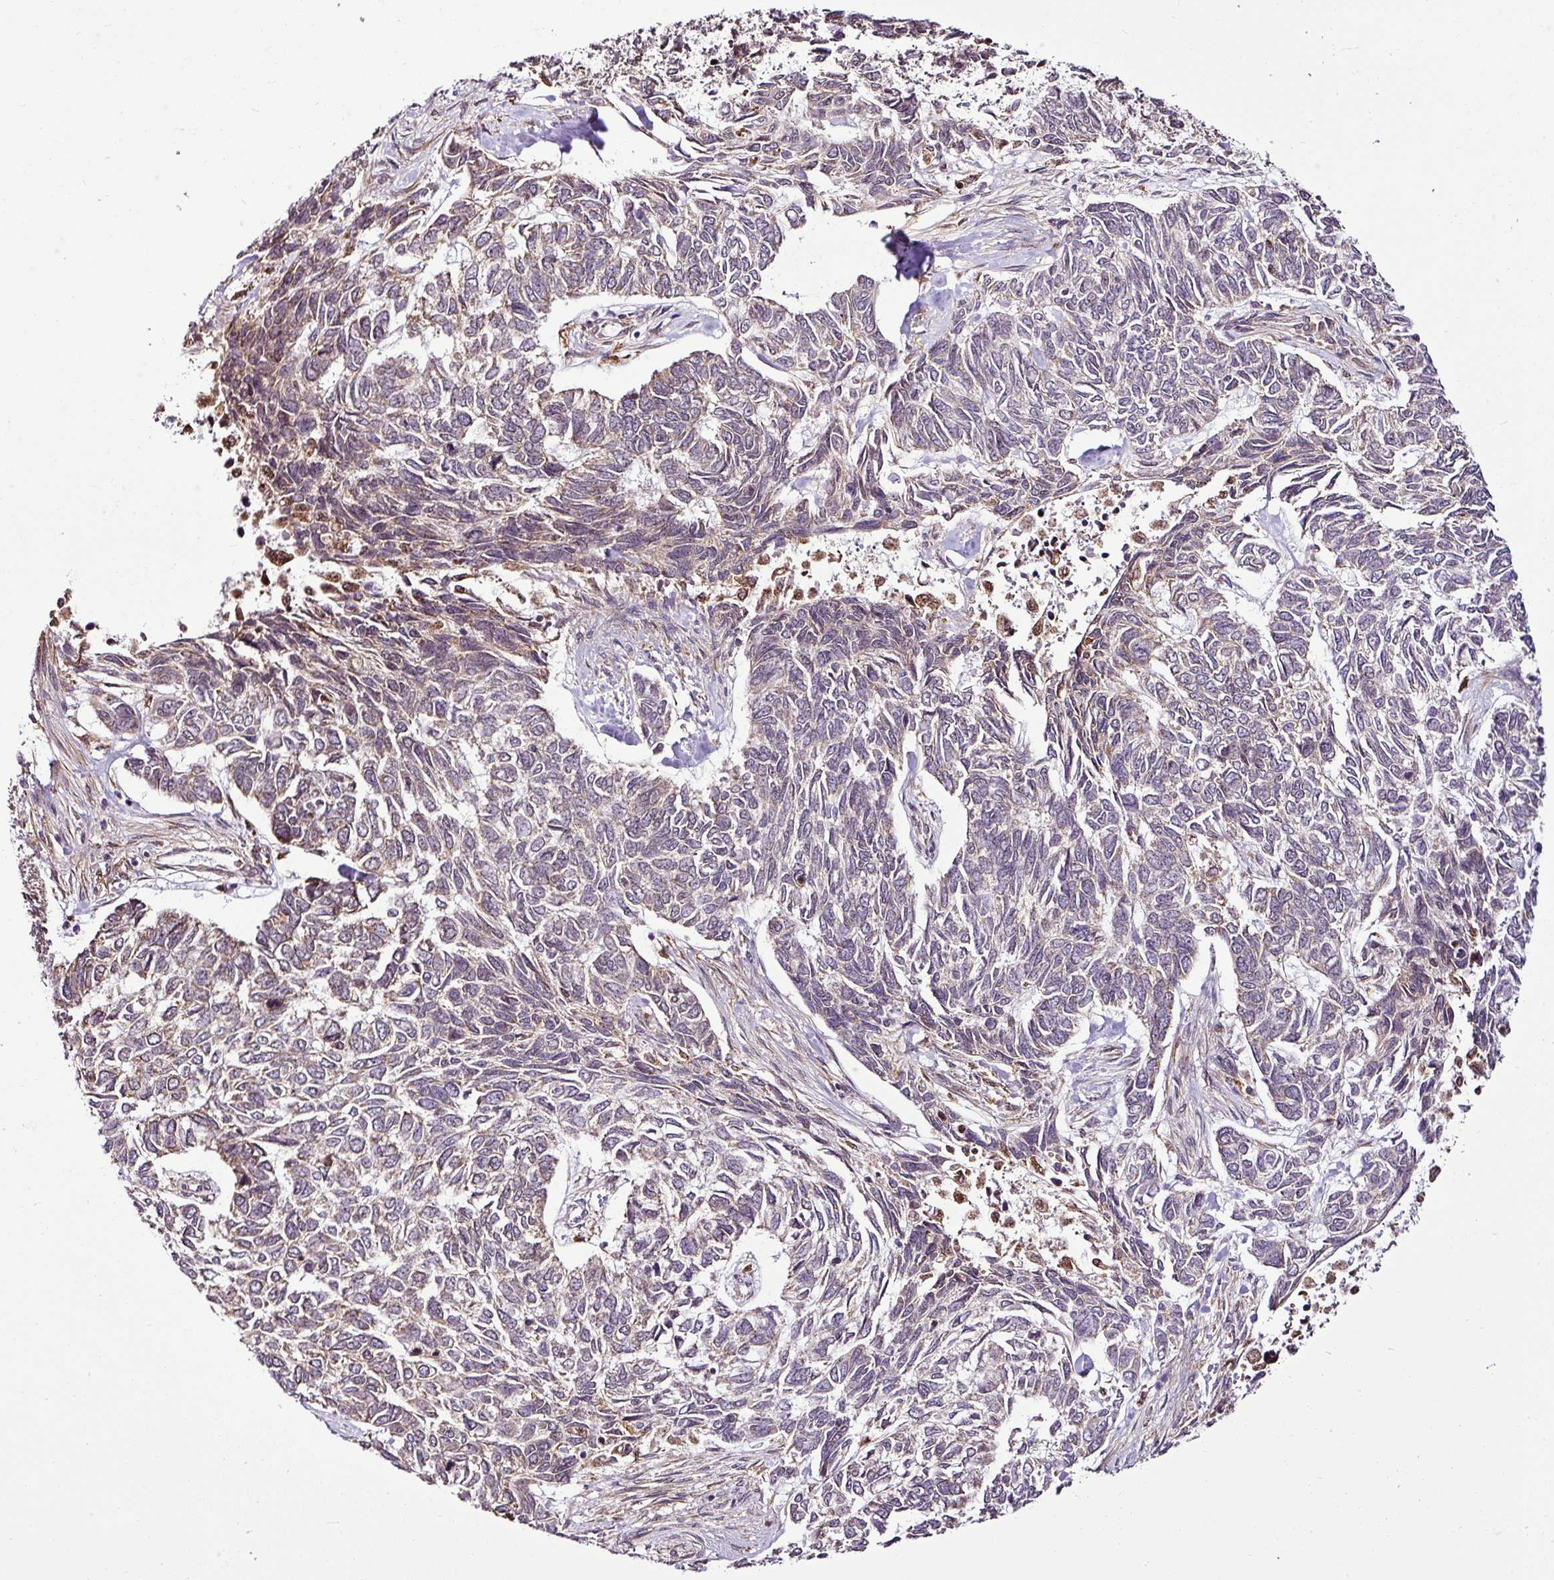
{"staining": {"intensity": "moderate", "quantity": "25%-75%", "location": "nuclear"}, "tissue": "skin cancer", "cell_type": "Tumor cells", "image_type": "cancer", "snomed": [{"axis": "morphology", "description": "Basal cell carcinoma"}, {"axis": "topography", "description": "Skin"}], "caption": "Brown immunohistochemical staining in skin cancer (basal cell carcinoma) reveals moderate nuclear staining in approximately 25%-75% of tumor cells. (brown staining indicates protein expression, while blue staining denotes nuclei).", "gene": "FAM153A", "patient": {"sex": "female", "age": 65}}